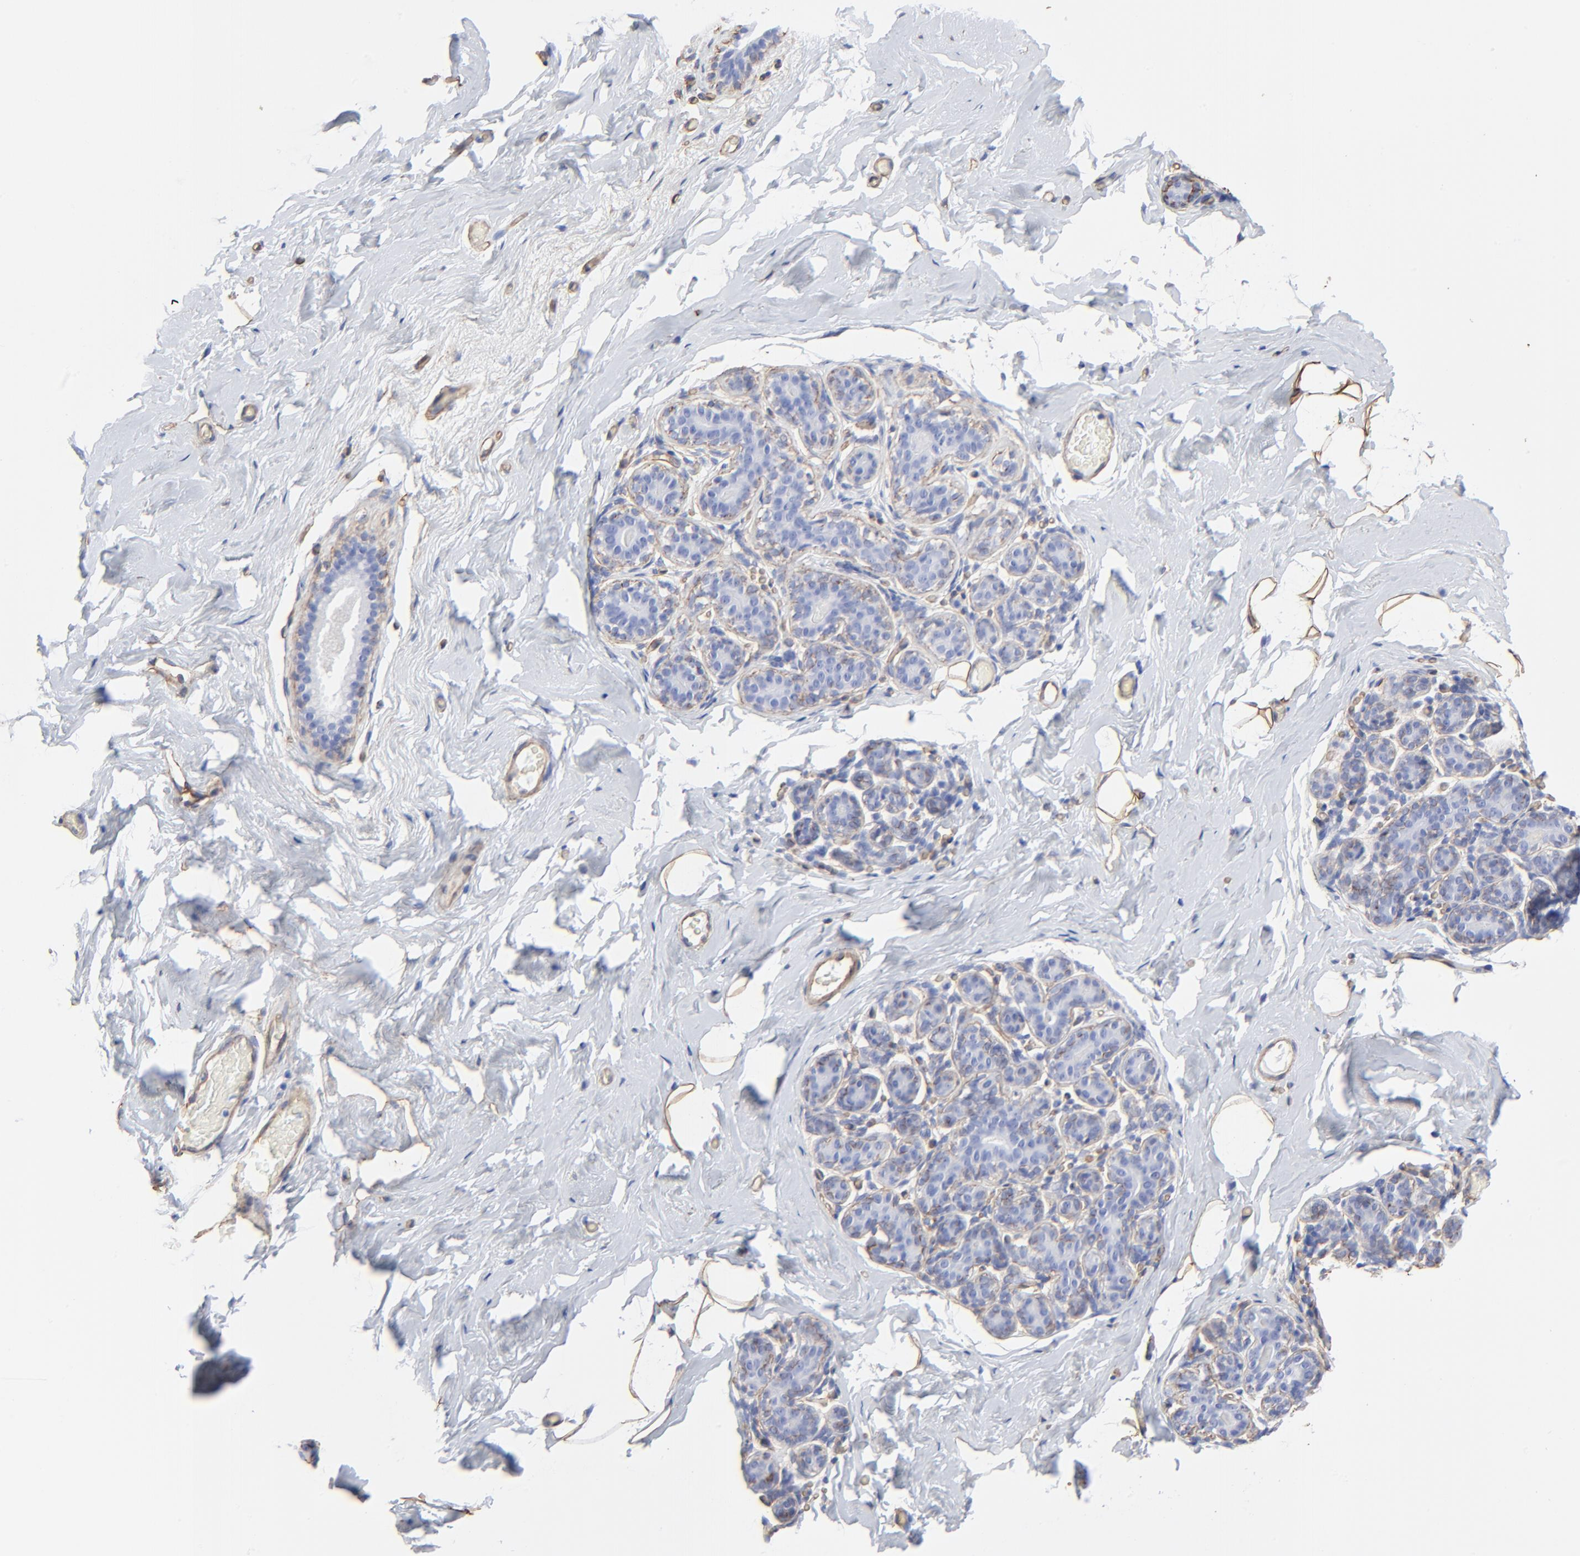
{"staining": {"intensity": "moderate", "quantity": ">75%", "location": "cytoplasmic/membranous"}, "tissue": "breast", "cell_type": "Adipocytes", "image_type": "normal", "snomed": [{"axis": "morphology", "description": "Normal tissue, NOS"}, {"axis": "topography", "description": "Breast"}, {"axis": "topography", "description": "Soft tissue"}], "caption": "Immunohistochemistry (DAB) staining of benign breast exhibits moderate cytoplasmic/membranous protein staining in approximately >75% of adipocytes.", "gene": "CAV1", "patient": {"sex": "female", "age": 75}}